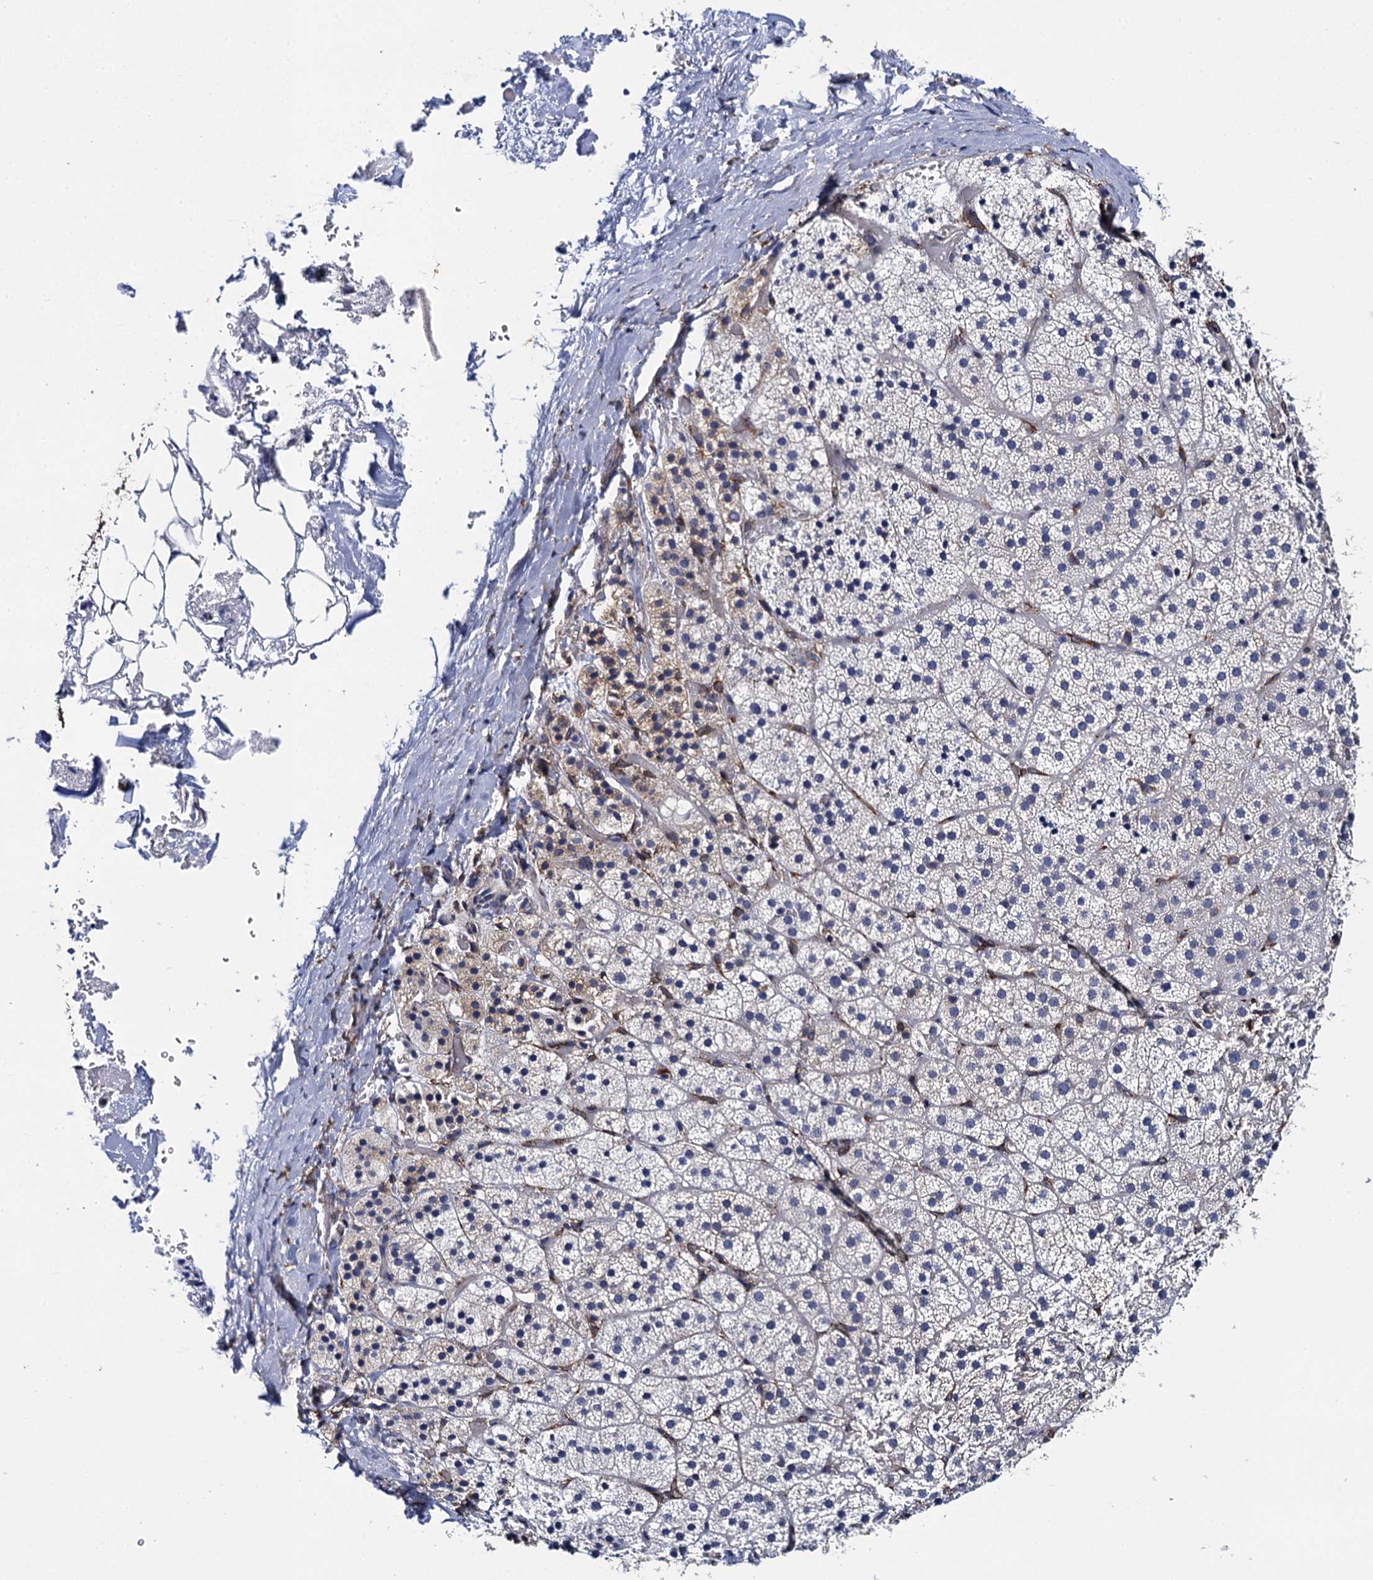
{"staining": {"intensity": "weak", "quantity": "<25%", "location": "cytoplasmic/membranous"}, "tissue": "adrenal gland", "cell_type": "Glandular cells", "image_type": "normal", "snomed": [{"axis": "morphology", "description": "Normal tissue, NOS"}, {"axis": "topography", "description": "Adrenal gland"}], "caption": "Protein analysis of benign adrenal gland shows no significant expression in glandular cells. (DAB (3,3'-diaminobenzidine) immunohistochemistry visualized using brightfield microscopy, high magnification).", "gene": "POGLUT3", "patient": {"sex": "female", "age": 44}}